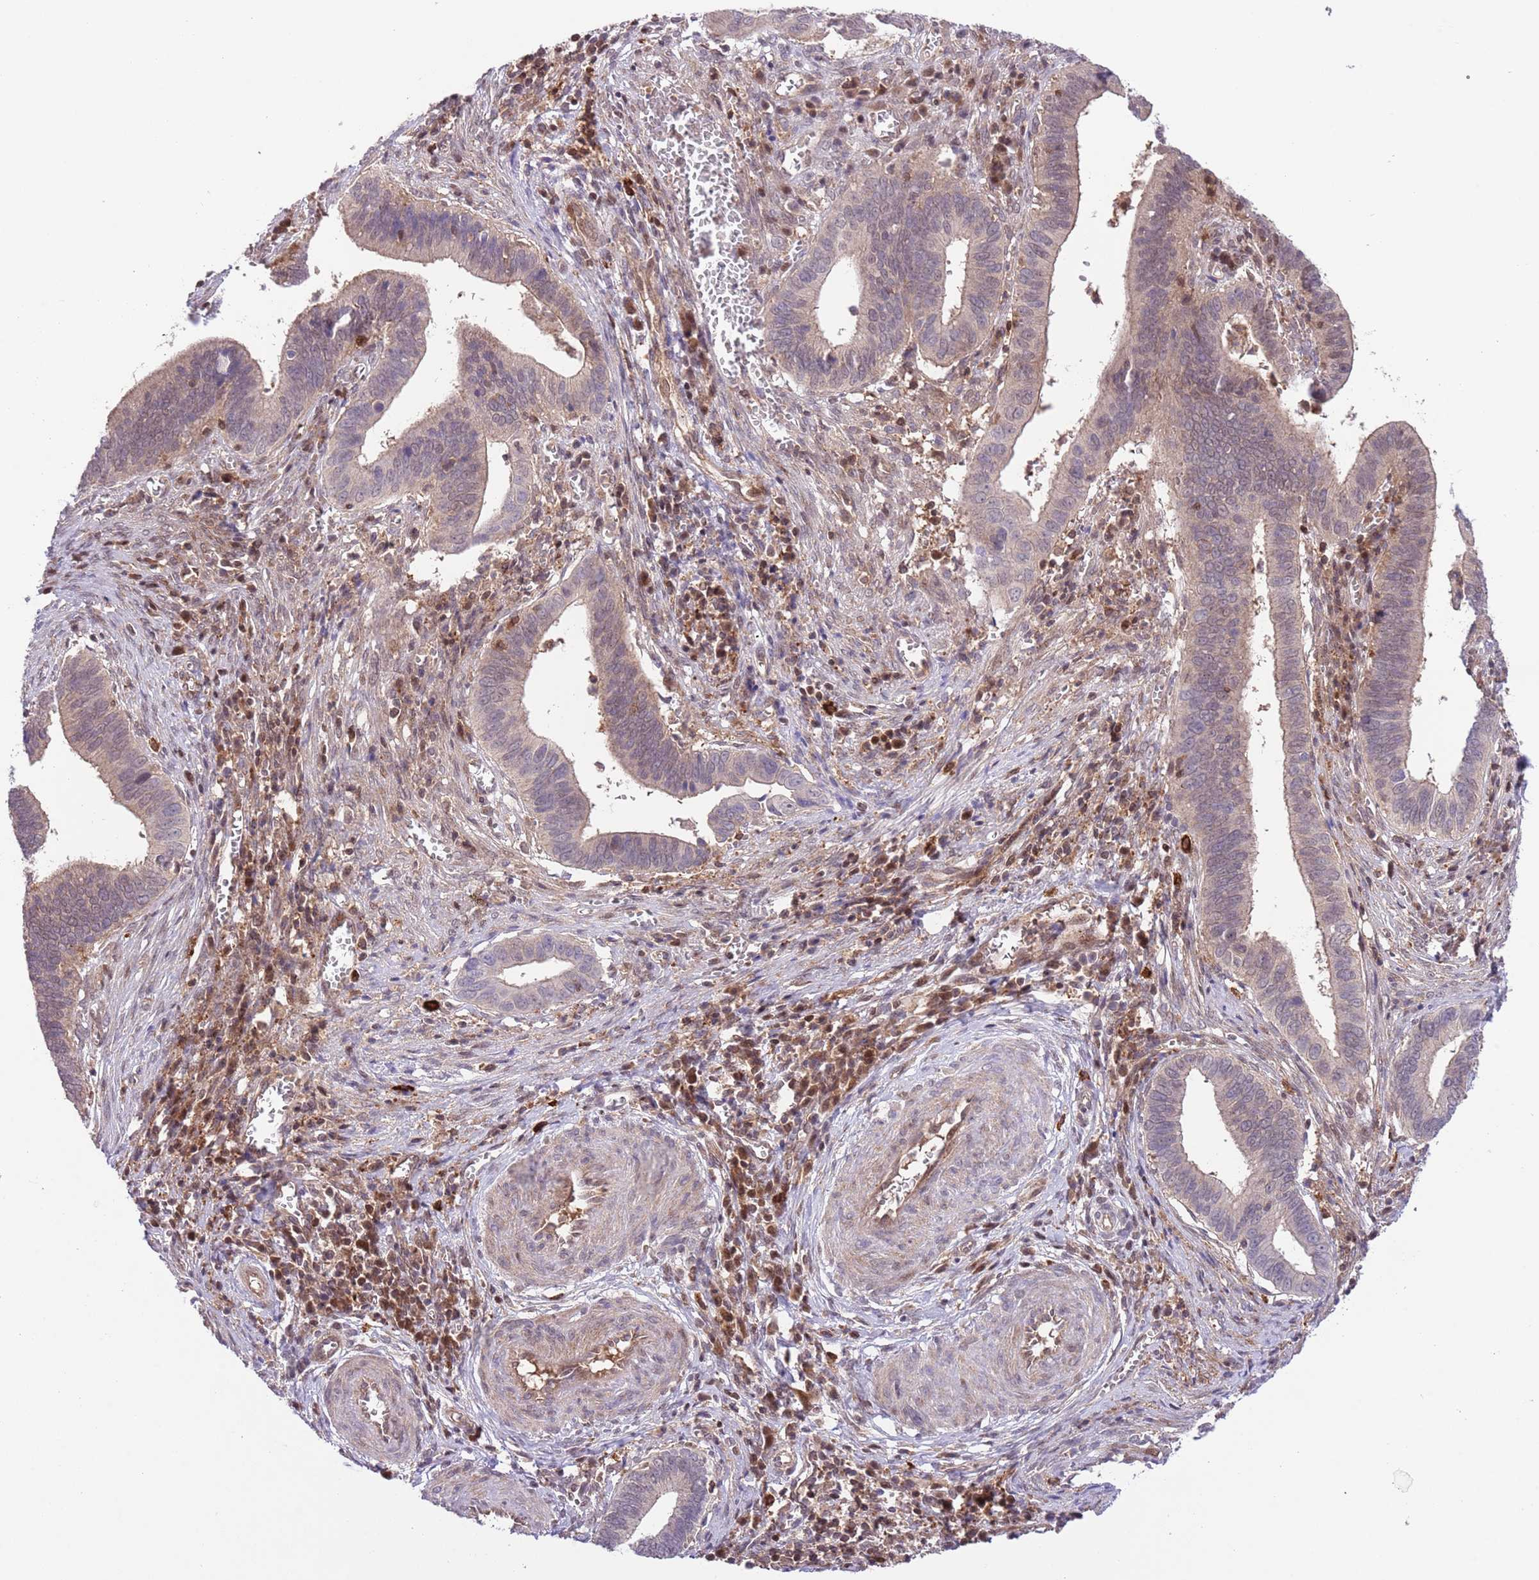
{"staining": {"intensity": "moderate", "quantity": "<25%", "location": "cytoplasmic/membranous"}, "tissue": "cervical cancer", "cell_type": "Tumor cells", "image_type": "cancer", "snomed": [{"axis": "morphology", "description": "Adenocarcinoma, NOS"}, {"axis": "topography", "description": "Cervix"}], "caption": "A high-resolution photomicrograph shows IHC staining of cervical adenocarcinoma, which demonstrates moderate cytoplasmic/membranous staining in about <25% of tumor cells.", "gene": "HDHD2", "patient": {"sex": "female", "age": 42}}